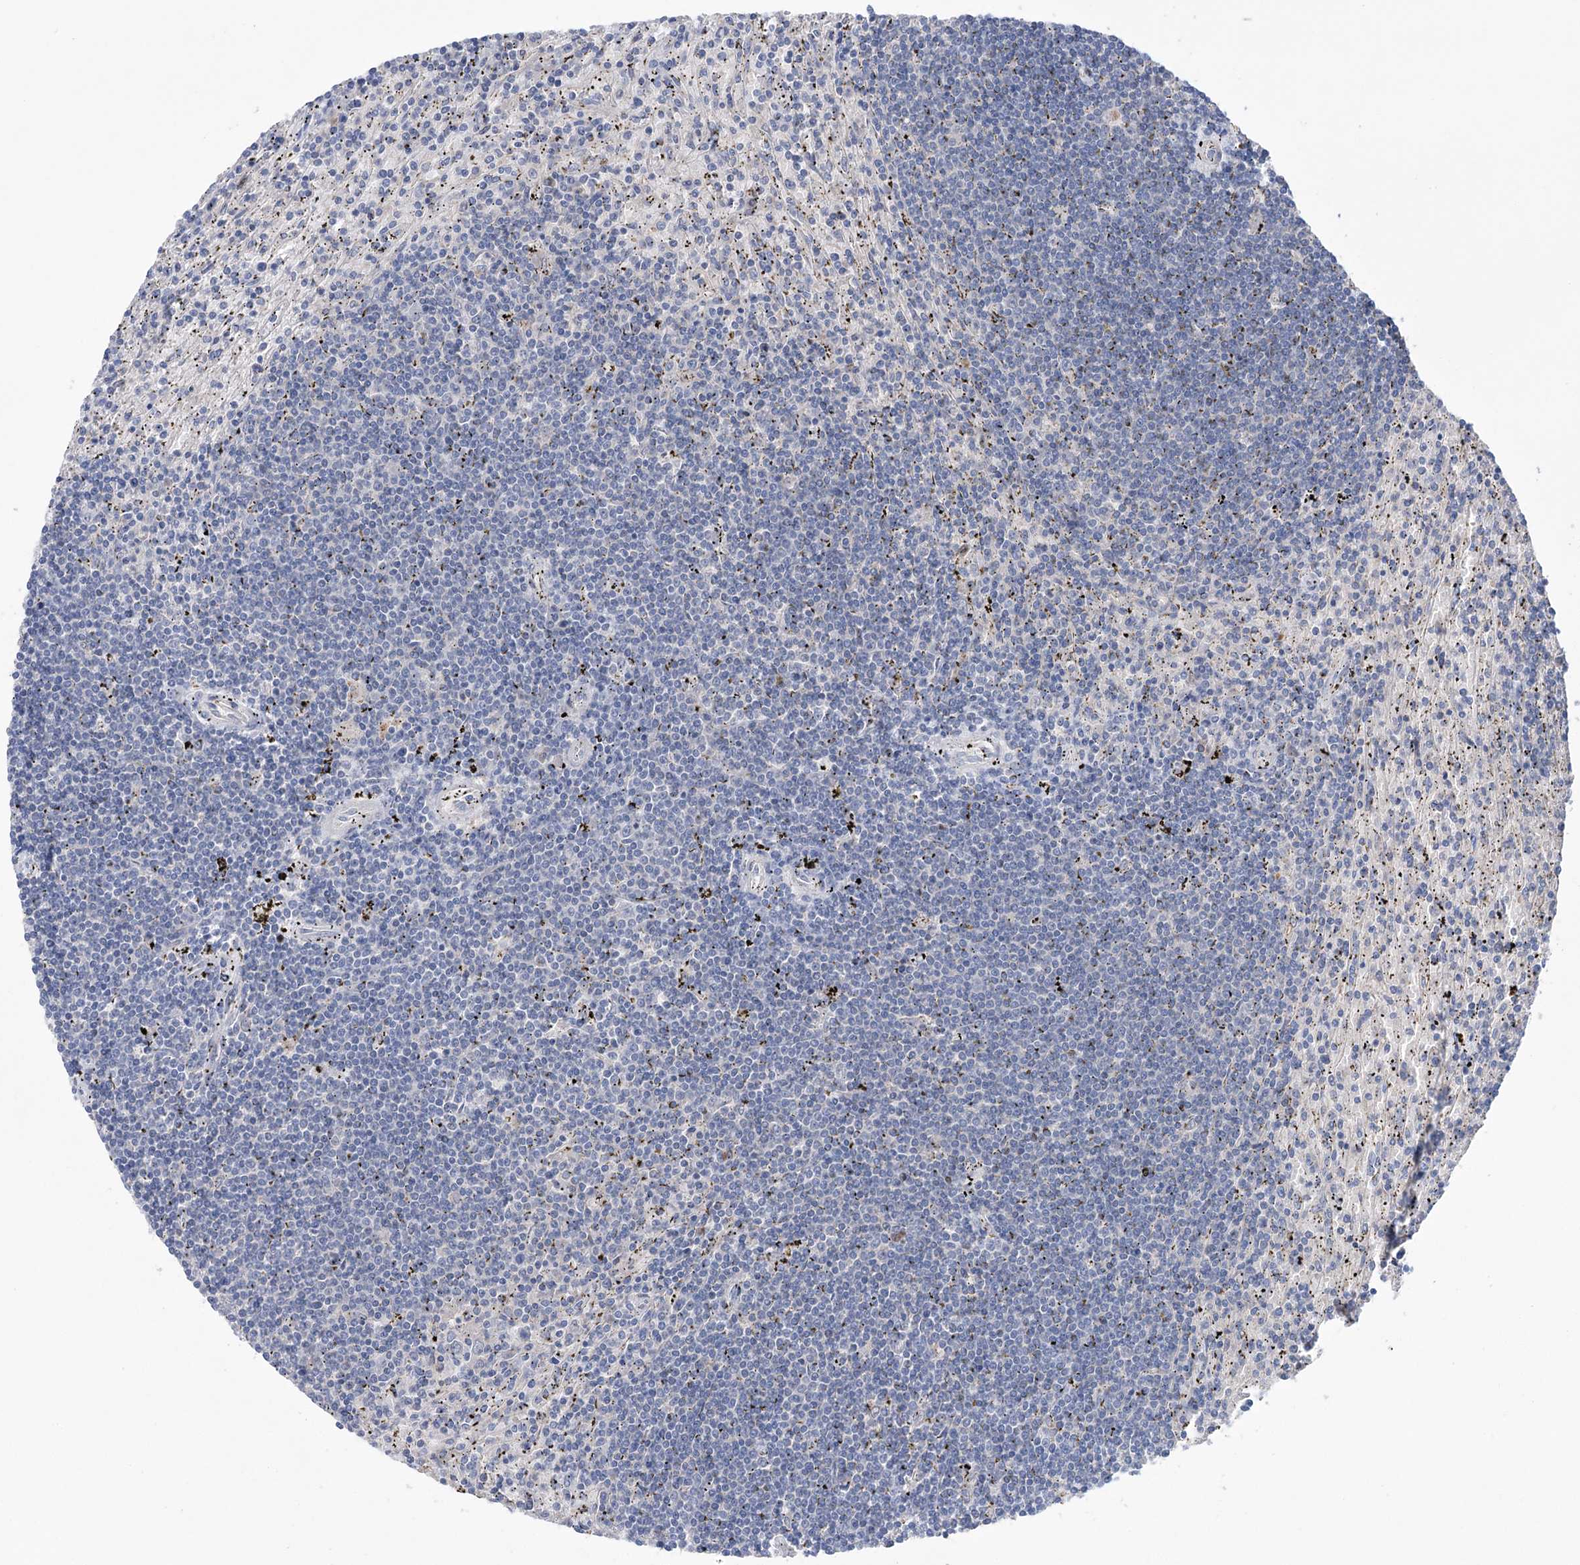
{"staining": {"intensity": "negative", "quantity": "none", "location": "none"}, "tissue": "lymphoma", "cell_type": "Tumor cells", "image_type": "cancer", "snomed": [{"axis": "morphology", "description": "Malignant lymphoma, non-Hodgkin's type, Low grade"}, {"axis": "topography", "description": "Spleen"}], "caption": "This micrograph is of lymphoma stained with IHC to label a protein in brown with the nuclei are counter-stained blue. There is no staining in tumor cells. (Immunohistochemistry (ihc), brightfield microscopy, high magnification).", "gene": "MTCH2", "patient": {"sex": "male", "age": 76}}